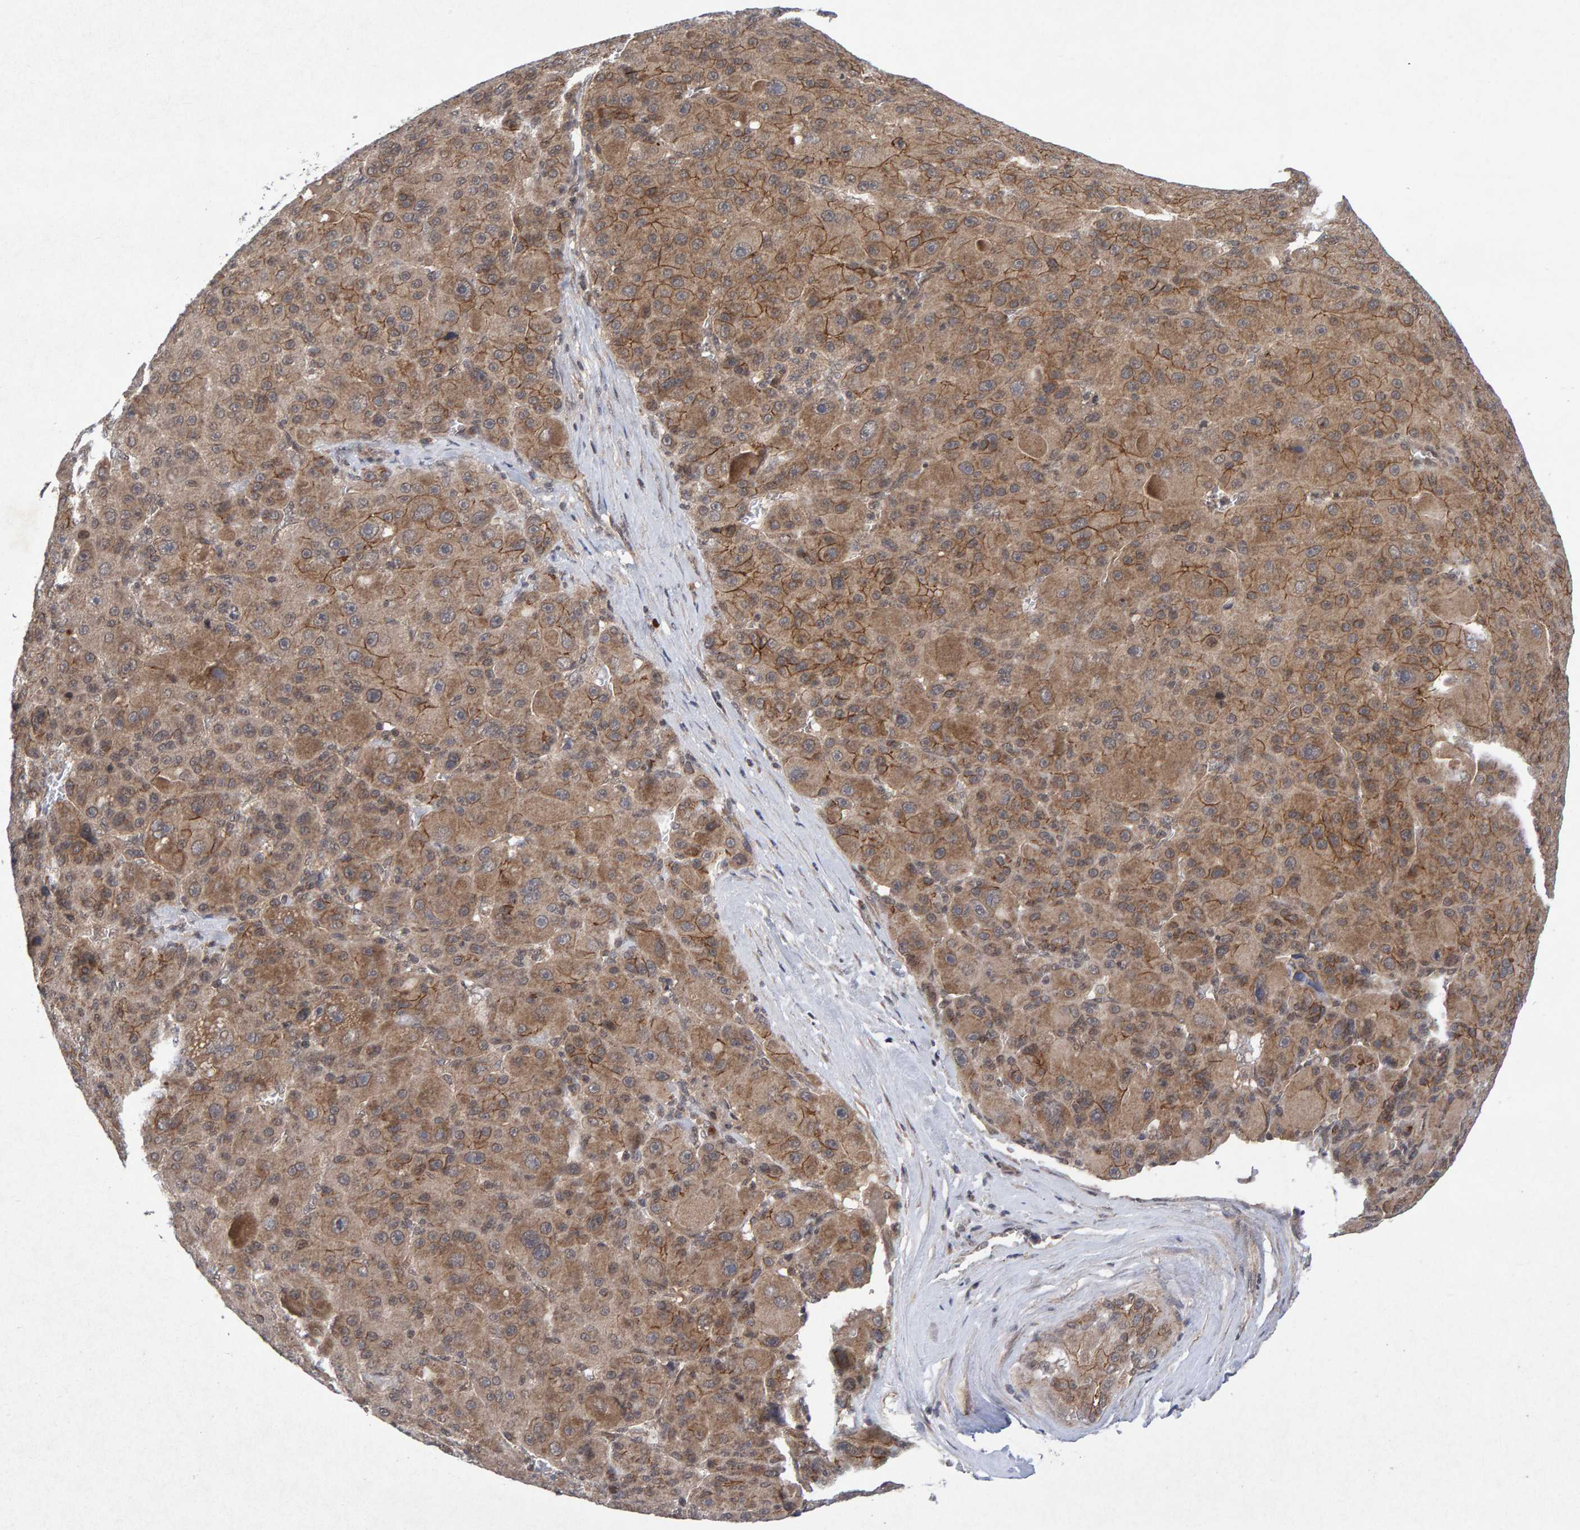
{"staining": {"intensity": "moderate", "quantity": ">75%", "location": "cytoplasmic/membranous"}, "tissue": "liver cancer", "cell_type": "Tumor cells", "image_type": "cancer", "snomed": [{"axis": "morphology", "description": "Carcinoma, Hepatocellular, NOS"}, {"axis": "topography", "description": "Liver"}], "caption": "About >75% of tumor cells in hepatocellular carcinoma (liver) reveal moderate cytoplasmic/membranous protein positivity as visualized by brown immunohistochemical staining.", "gene": "CDH2", "patient": {"sex": "male", "age": 76}}